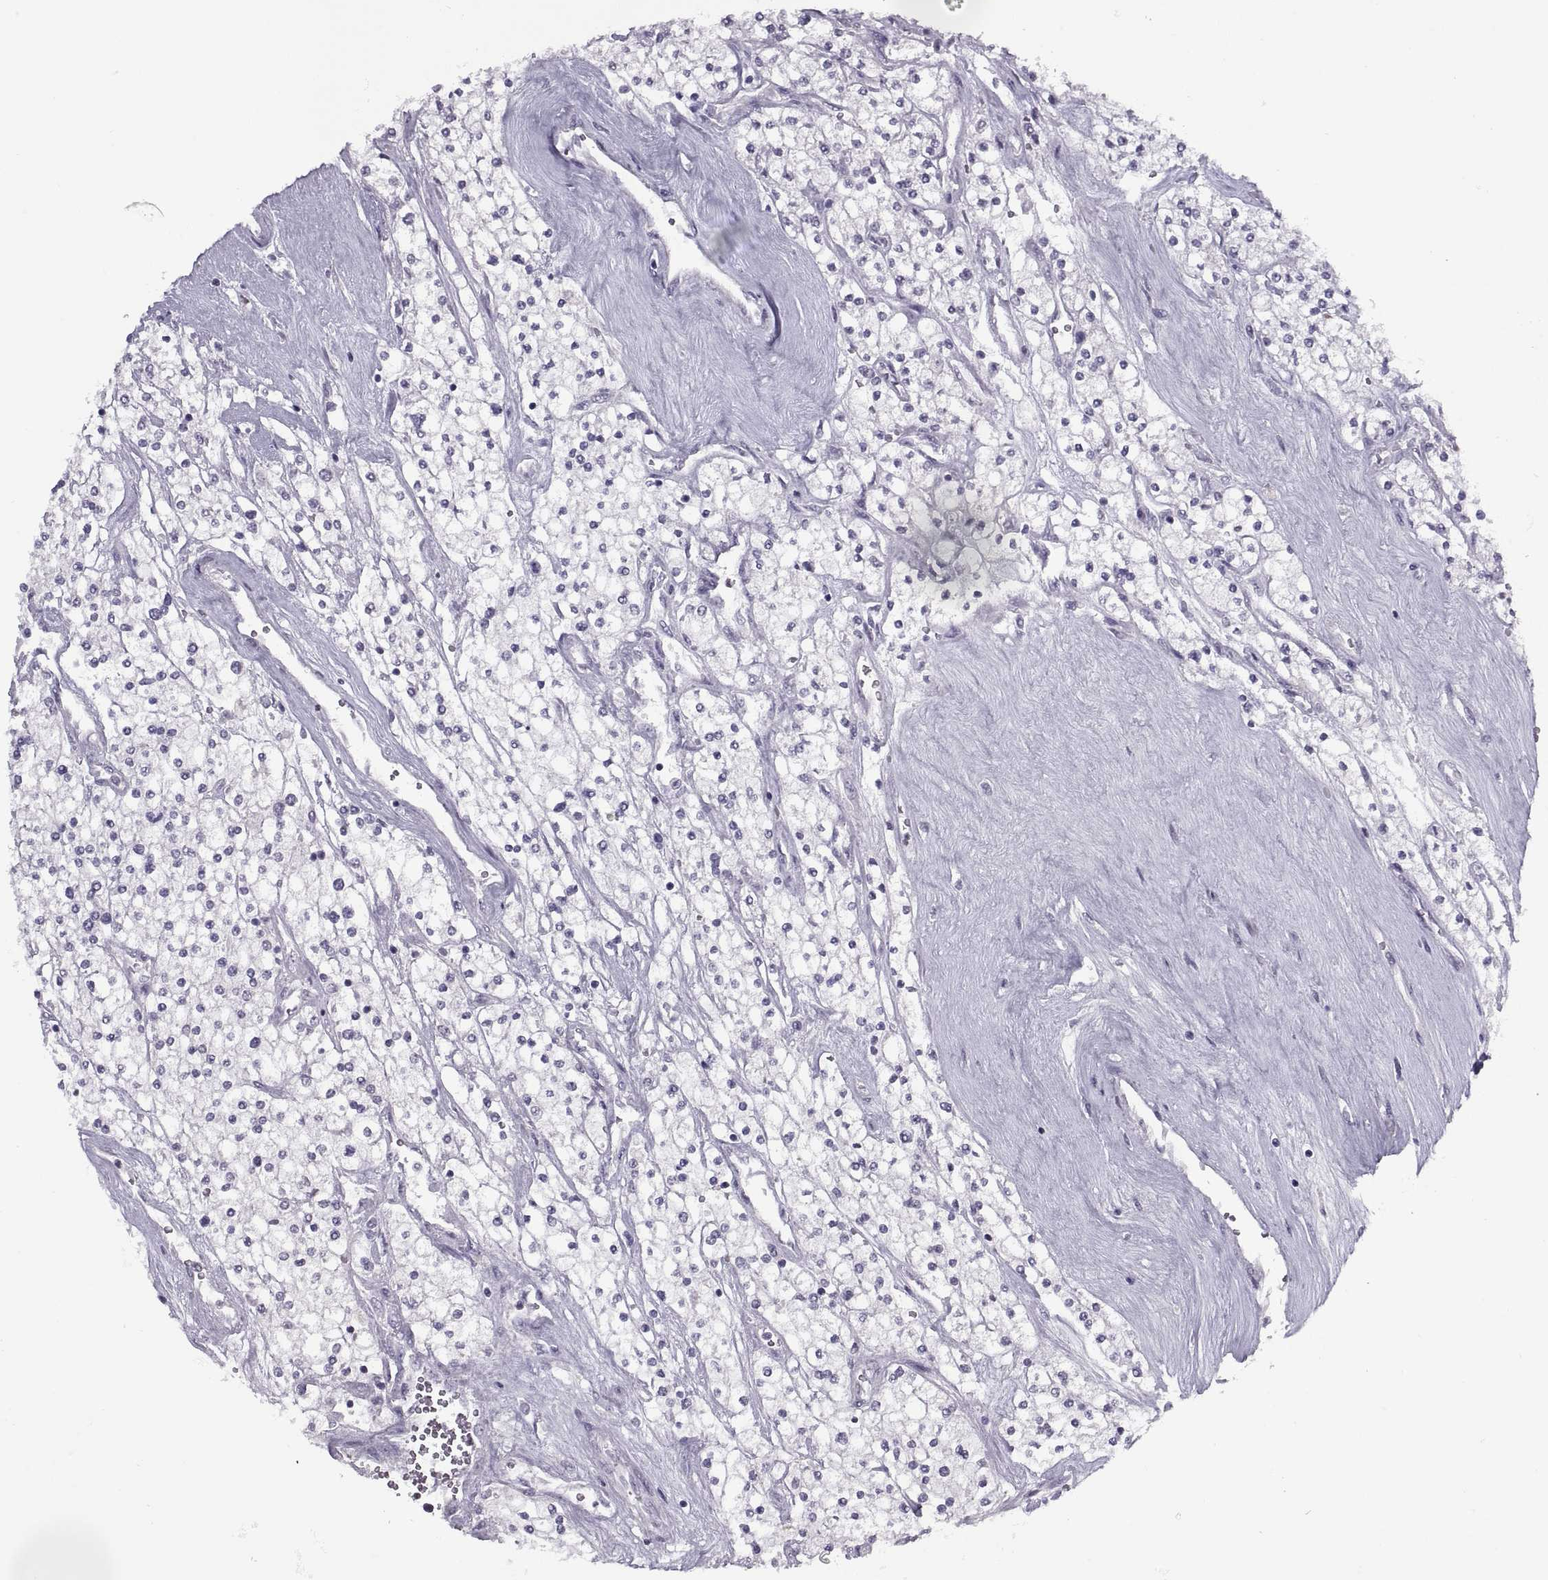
{"staining": {"intensity": "negative", "quantity": "none", "location": "none"}, "tissue": "renal cancer", "cell_type": "Tumor cells", "image_type": "cancer", "snomed": [{"axis": "morphology", "description": "Adenocarcinoma, NOS"}, {"axis": "topography", "description": "Kidney"}], "caption": "Renal cancer stained for a protein using immunohistochemistry (IHC) exhibits no expression tumor cells.", "gene": "ASIC2", "patient": {"sex": "male", "age": 80}}